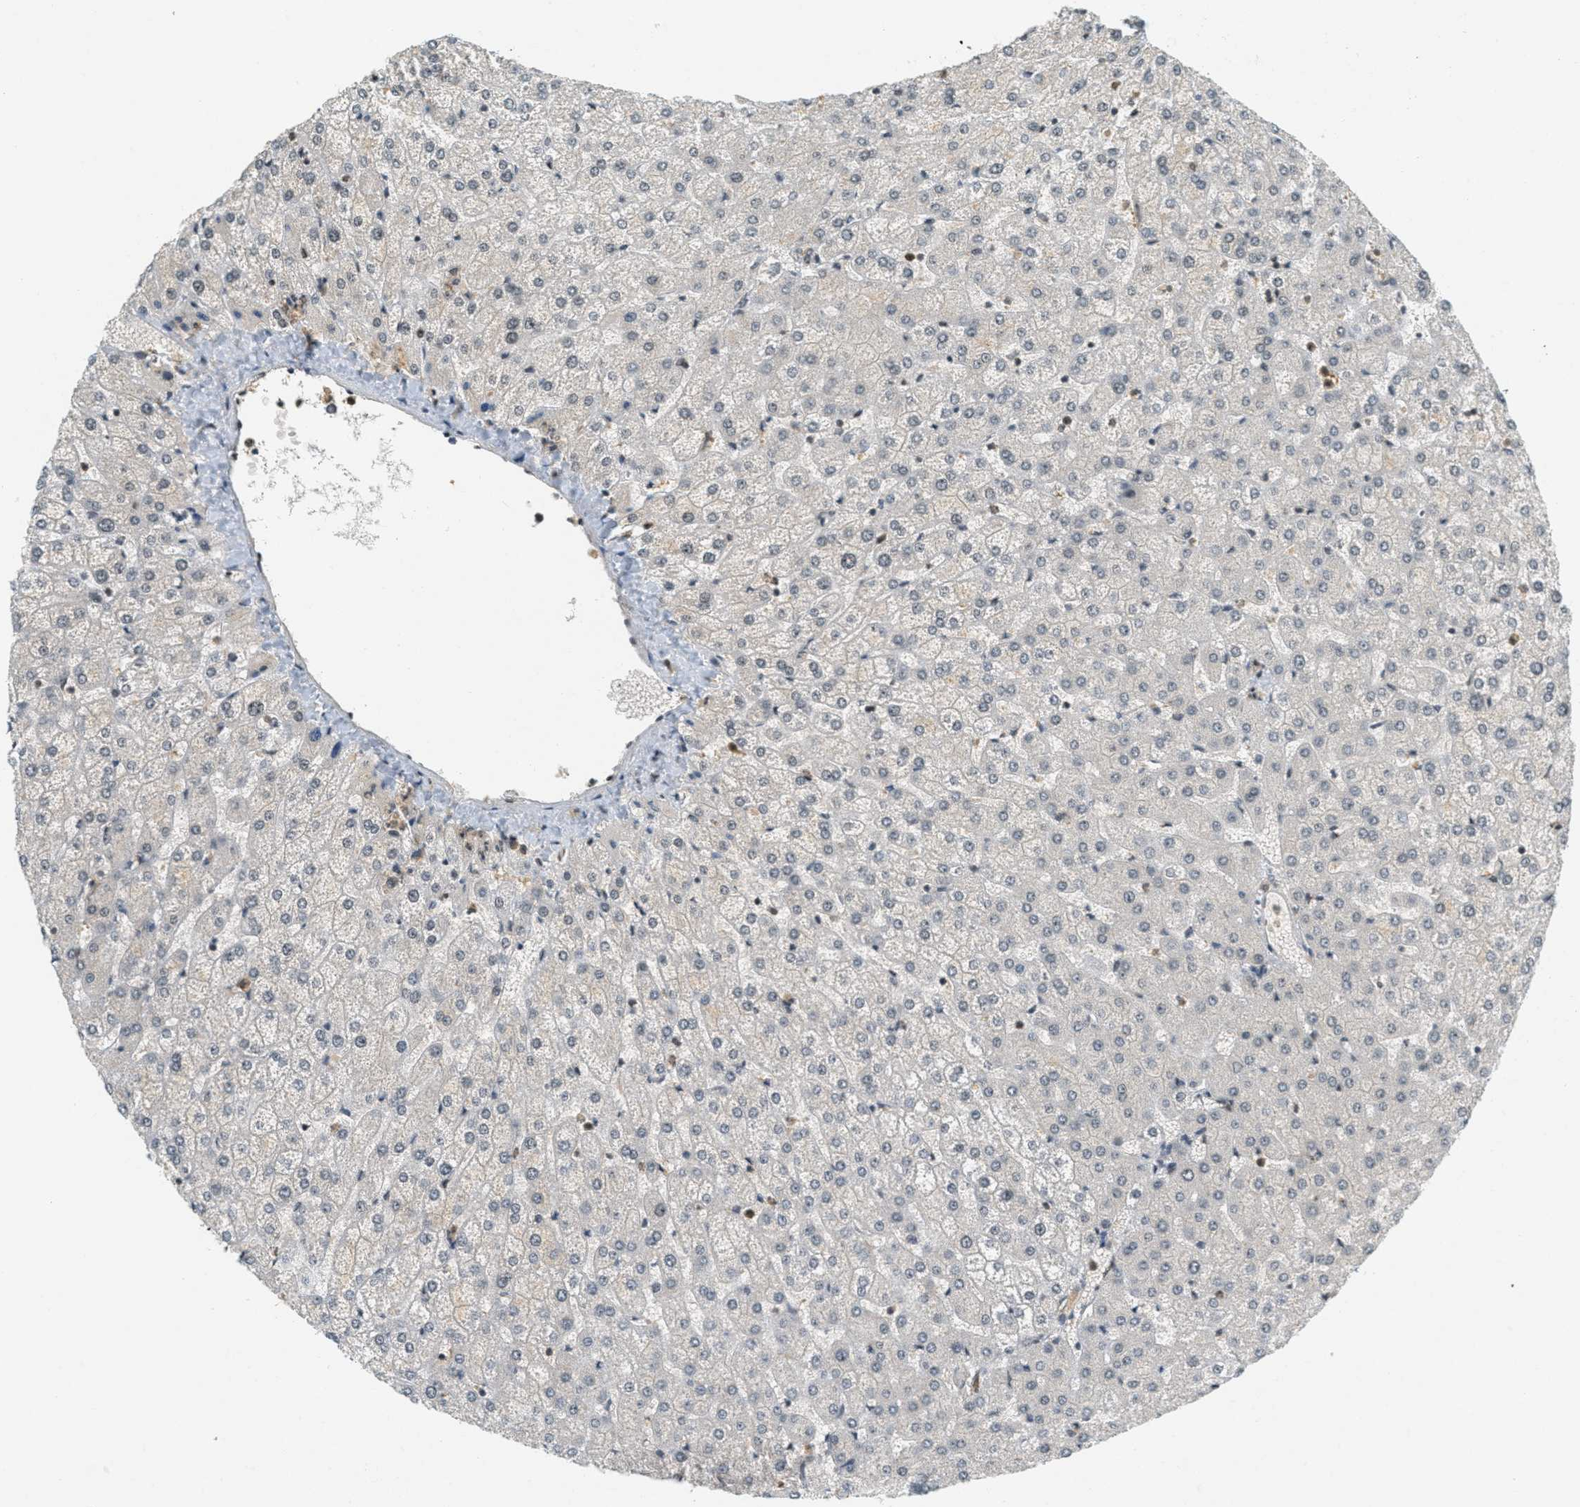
{"staining": {"intensity": "weak", "quantity": "25%-75%", "location": "cytoplasmic/membranous"}, "tissue": "liver", "cell_type": "Cholangiocytes", "image_type": "normal", "snomed": [{"axis": "morphology", "description": "Normal tissue, NOS"}, {"axis": "topography", "description": "Liver"}], "caption": "Protein expression analysis of benign liver shows weak cytoplasmic/membranous staining in about 25%-75% of cholangiocytes. The staining is performed using DAB (3,3'-diaminobenzidine) brown chromogen to label protein expression. The nuclei are counter-stained blue using hematoxylin.", "gene": "FOXM1", "patient": {"sex": "female", "age": 32}}